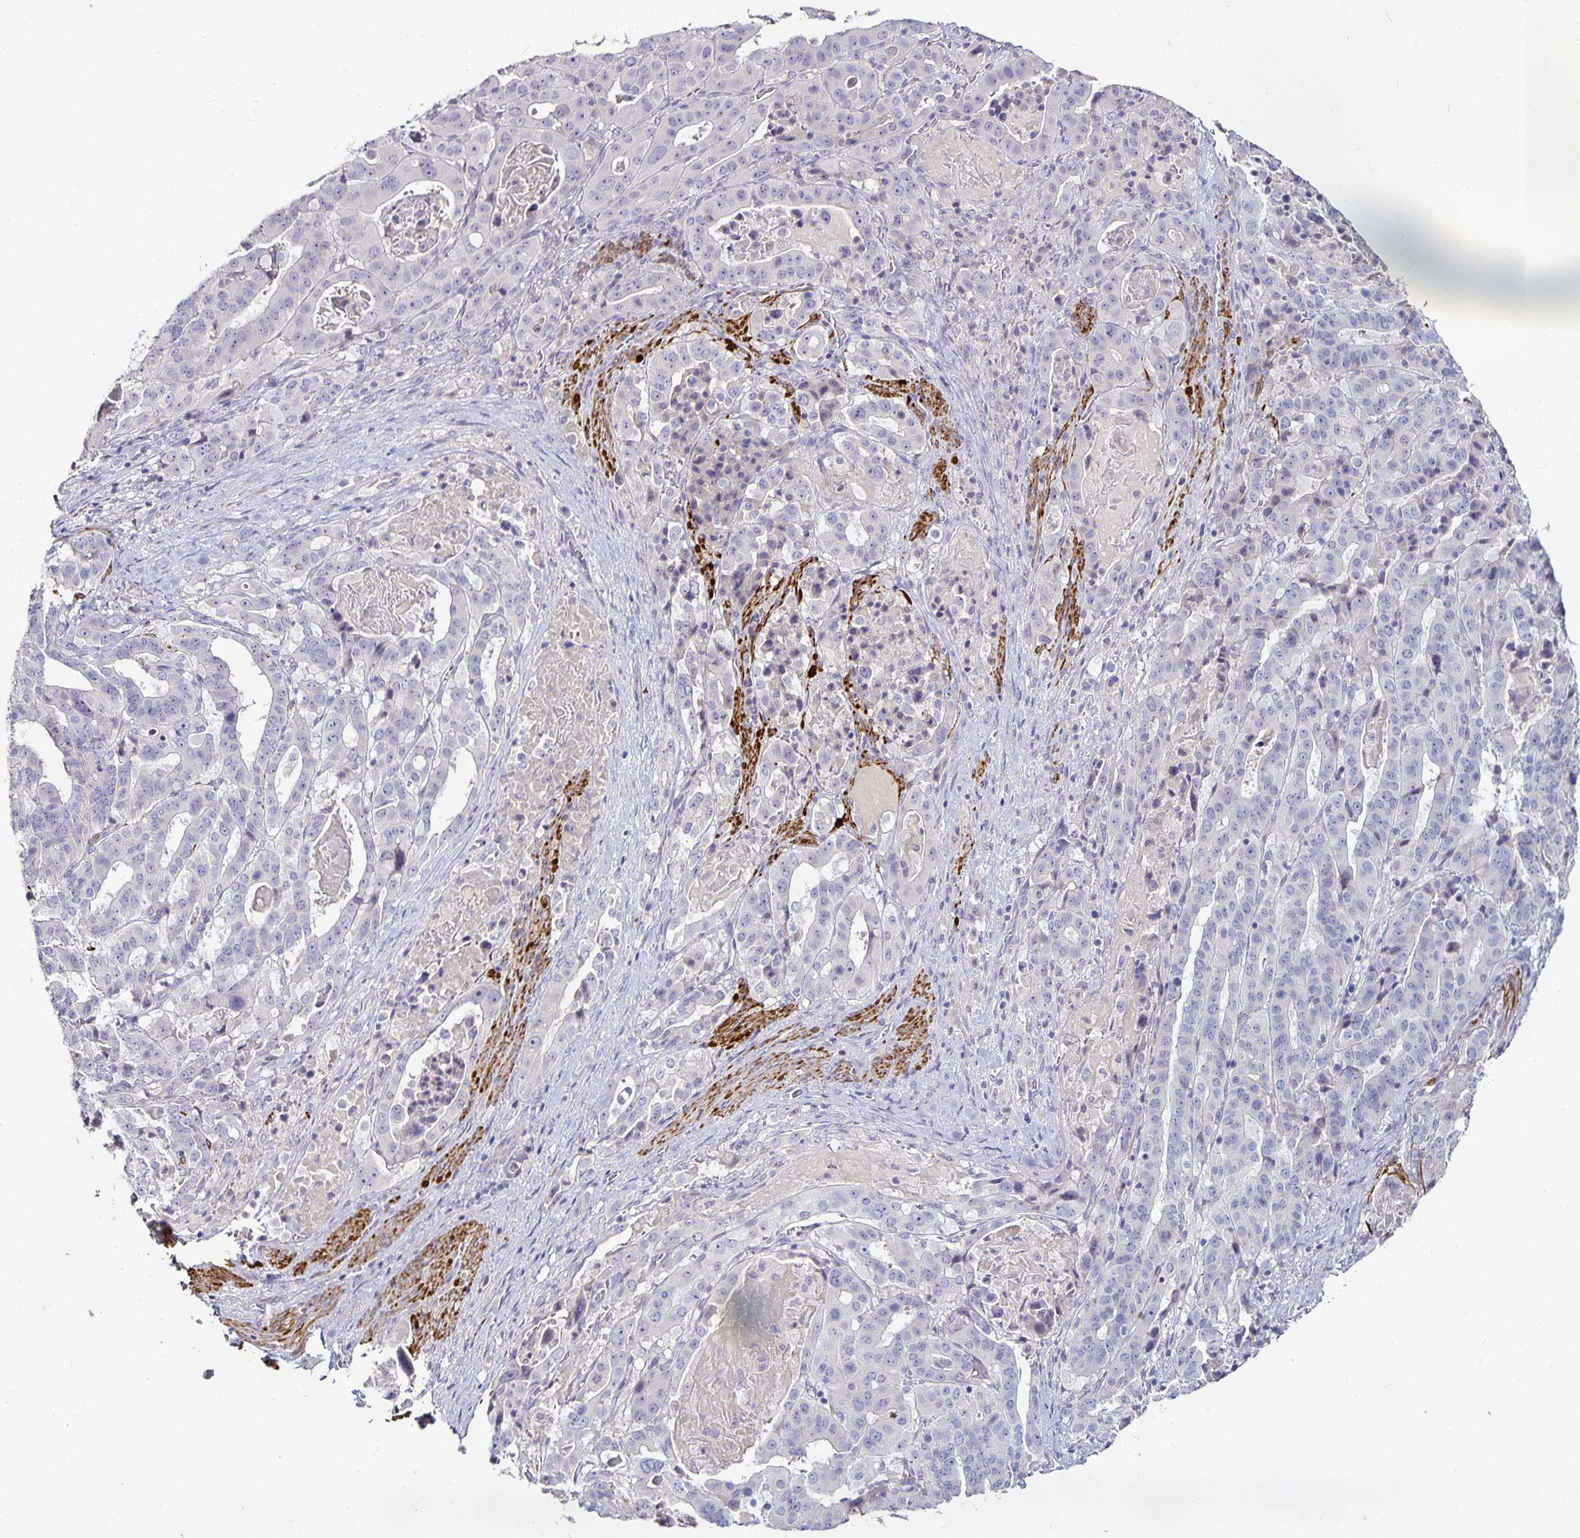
{"staining": {"intensity": "negative", "quantity": "none", "location": "none"}, "tissue": "stomach cancer", "cell_type": "Tumor cells", "image_type": "cancer", "snomed": [{"axis": "morphology", "description": "Adenocarcinoma, NOS"}, {"axis": "topography", "description": "Stomach"}], "caption": "Immunohistochemistry of adenocarcinoma (stomach) reveals no positivity in tumor cells. Brightfield microscopy of immunohistochemistry stained with DAB (3,3'-diaminobenzidine) (brown) and hematoxylin (blue), captured at high magnification.", "gene": "CA12", "patient": {"sex": "male", "age": 48}}